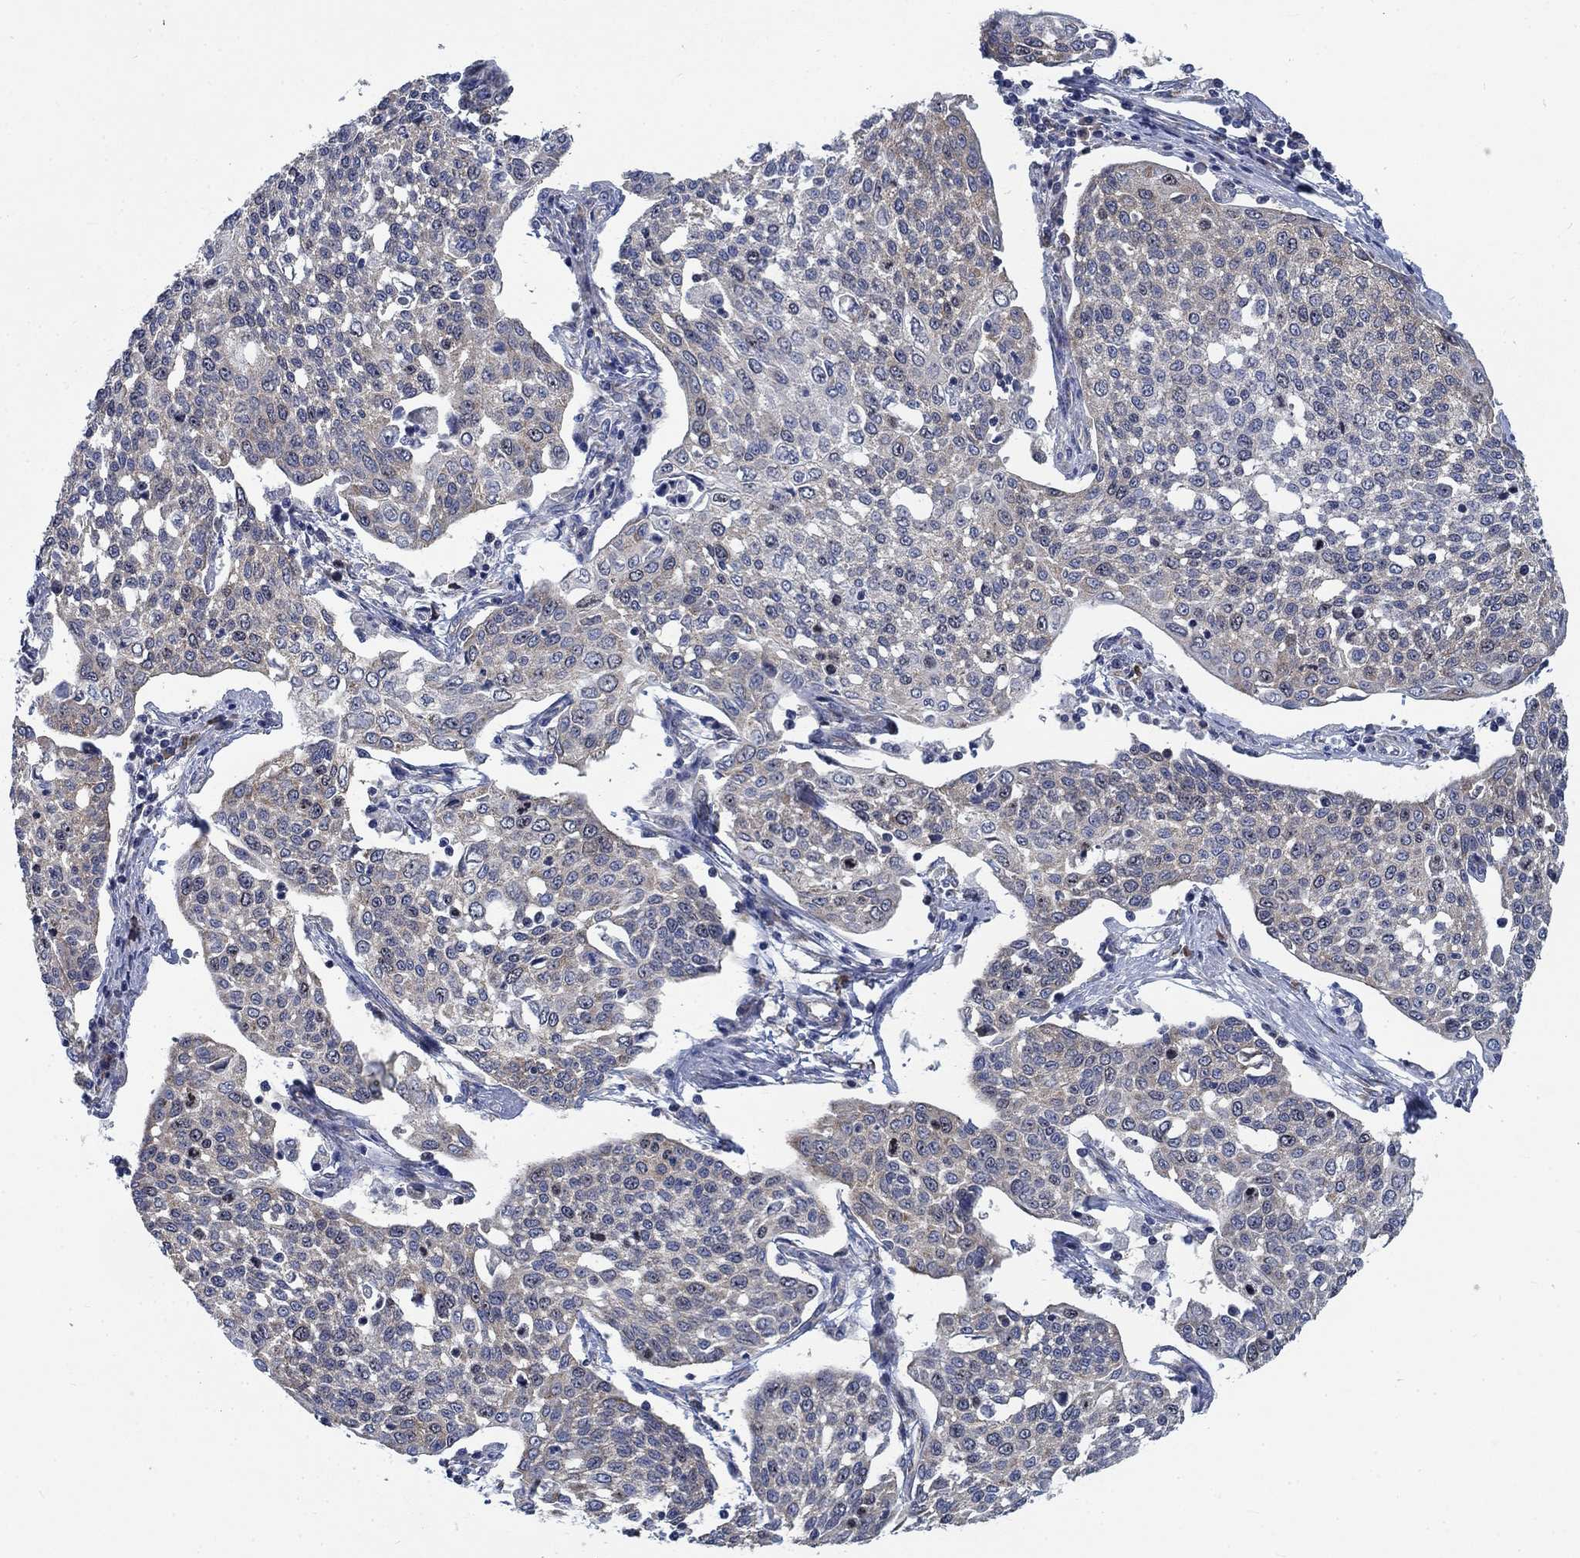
{"staining": {"intensity": "negative", "quantity": "none", "location": "none"}, "tissue": "cervical cancer", "cell_type": "Tumor cells", "image_type": "cancer", "snomed": [{"axis": "morphology", "description": "Squamous cell carcinoma, NOS"}, {"axis": "topography", "description": "Cervix"}], "caption": "DAB immunohistochemical staining of cervical squamous cell carcinoma reveals no significant staining in tumor cells.", "gene": "MMP24", "patient": {"sex": "female", "age": 34}}